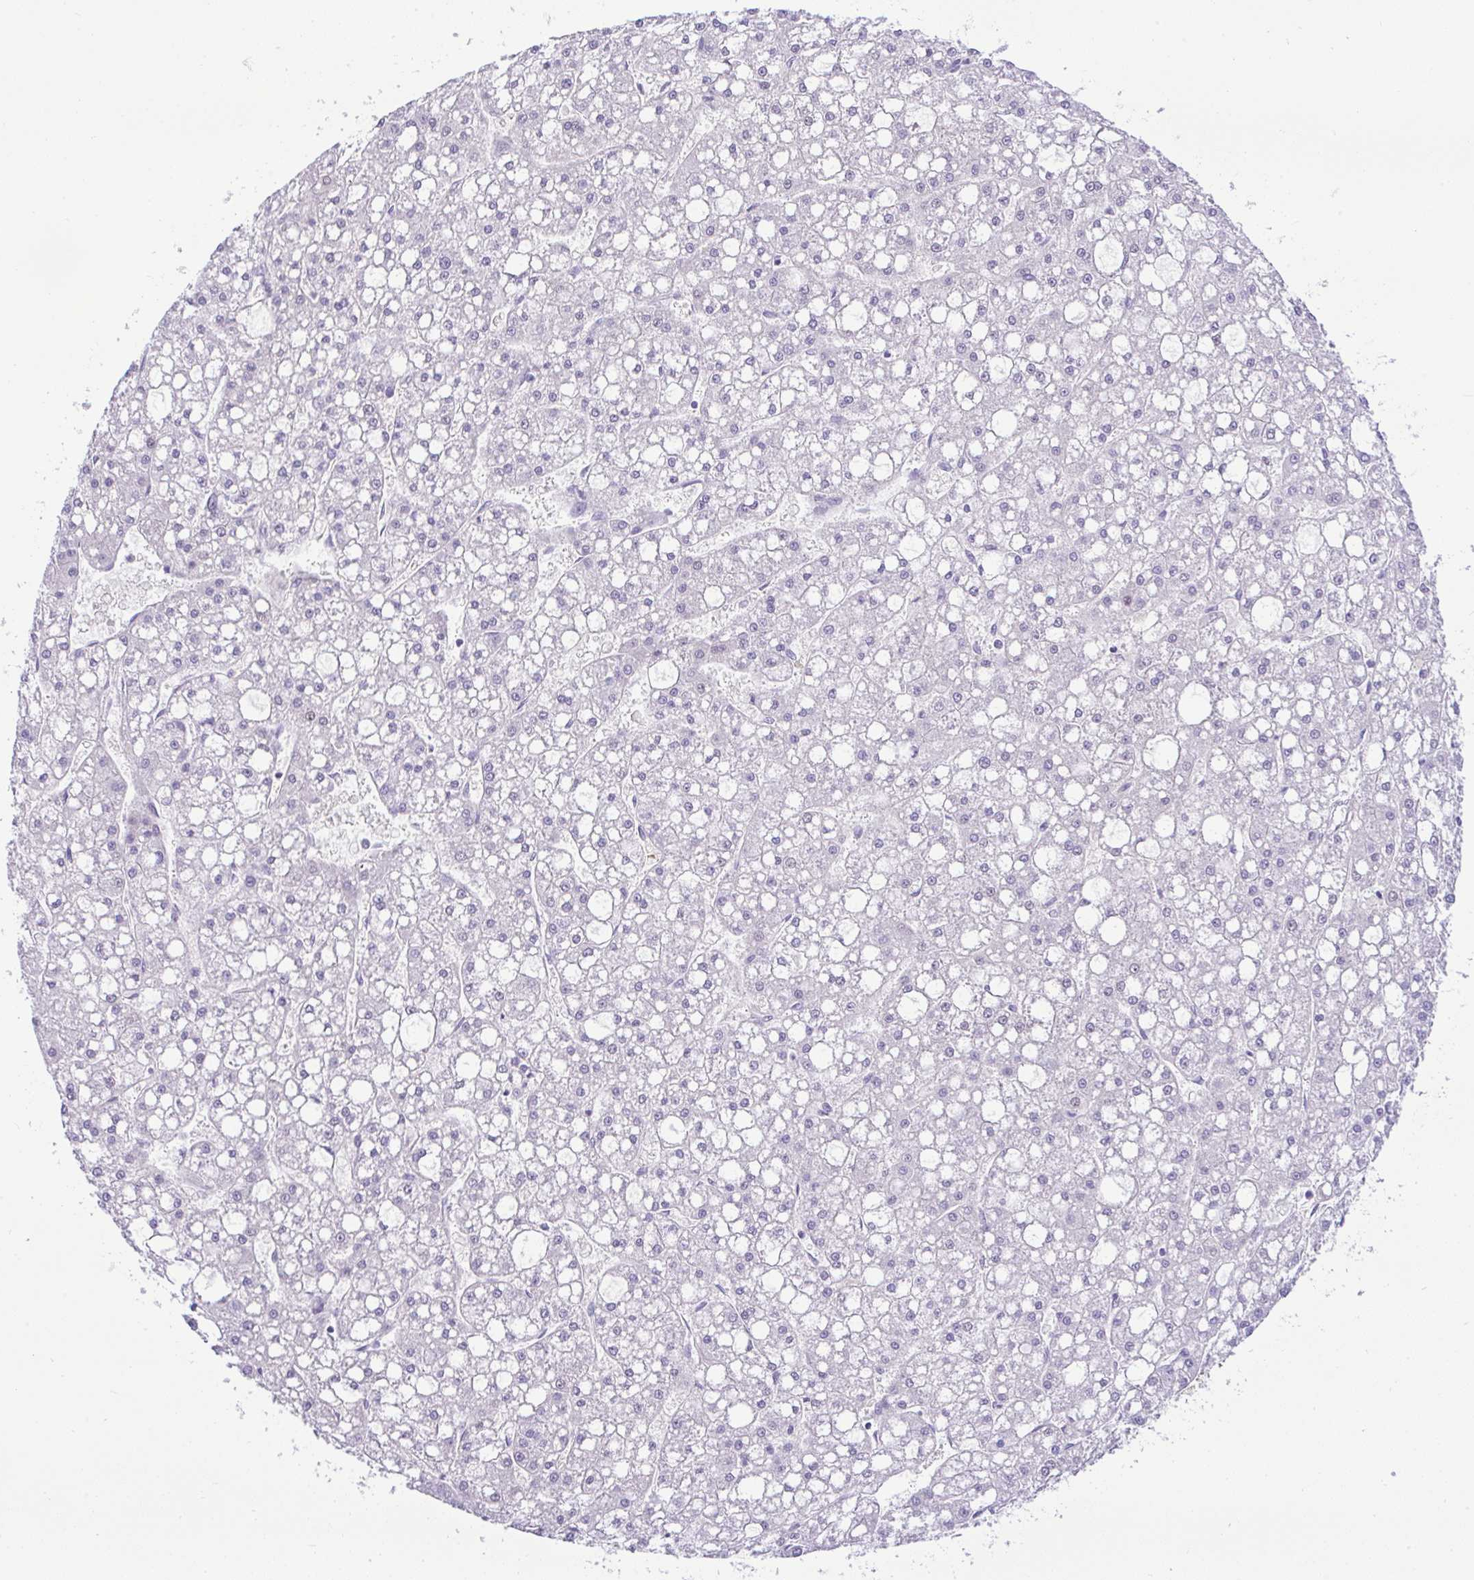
{"staining": {"intensity": "negative", "quantity": "none", "location": "none"}, "tissue": "liver cancer", "cell_type": "Tumor cells", "image_type": "cancer", "snomed": [{"axis": "morphology", "description": "Carcinoma, Hepatocellular, NOS"}, {"axis": "topography", "description": "Liver"}], "caption": "Tumor cells are negative for brown protein staining in liver hepatocellular carcinoma.", "gene": "ZNF485", "patient": {"sex": "male", "age": 67}}